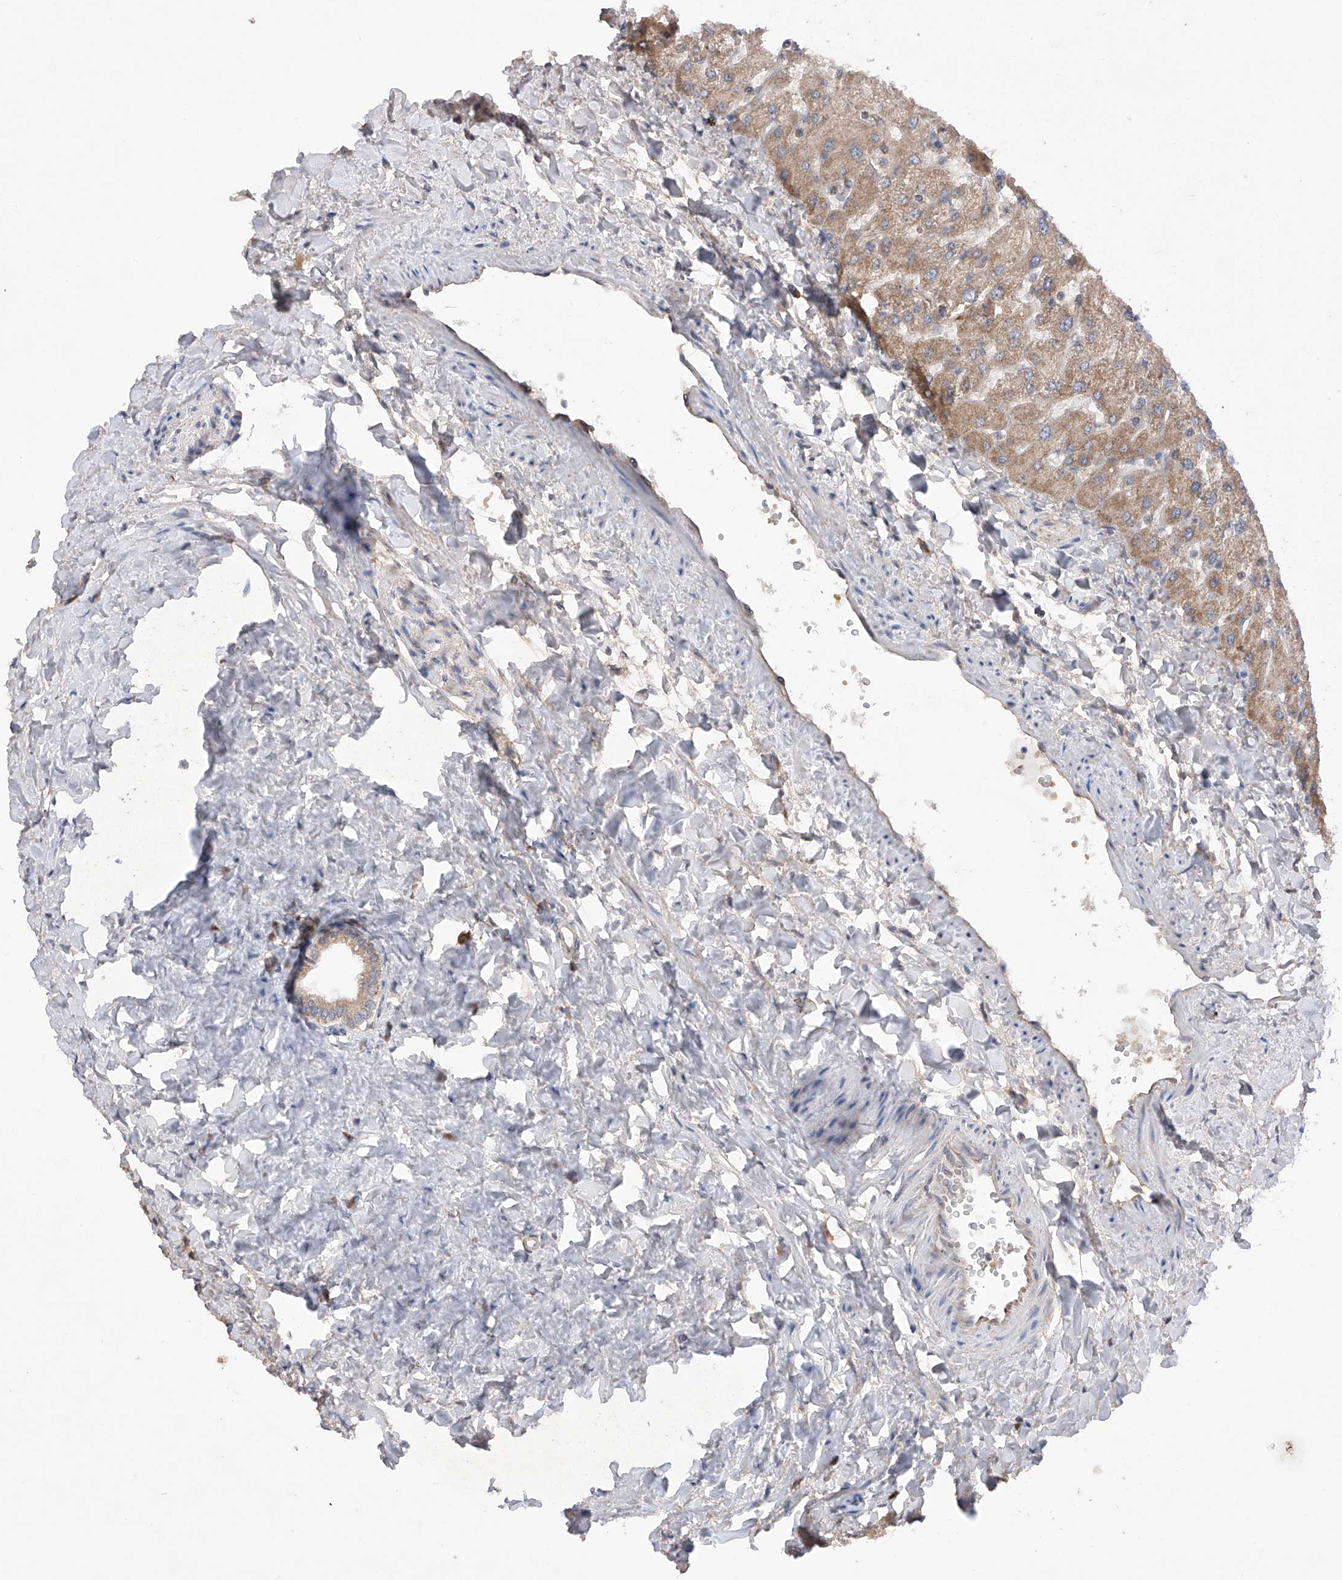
{"staining": {"intensity": "weak", "quantity": ">75%", "location": "cytoplasmic/membranous"}, "tissue": "liver", "cell_type": "Cholangiocytes", "image_type": "normal", "snomed": [{"axis": "morphology", "description": "Normal tissue, NOS"}, {"axis": "topography", "description": "Liver"}], "caption": "A high-resolution photomicrograph shows immunohistochemistry (IHC) staining of benign liver, which shows weak cytoplasmic/membranous expression in about >75% of cholangiocytes.", "gene": "SDHAF4", "patient": {"sex": "male", "age": 55}}